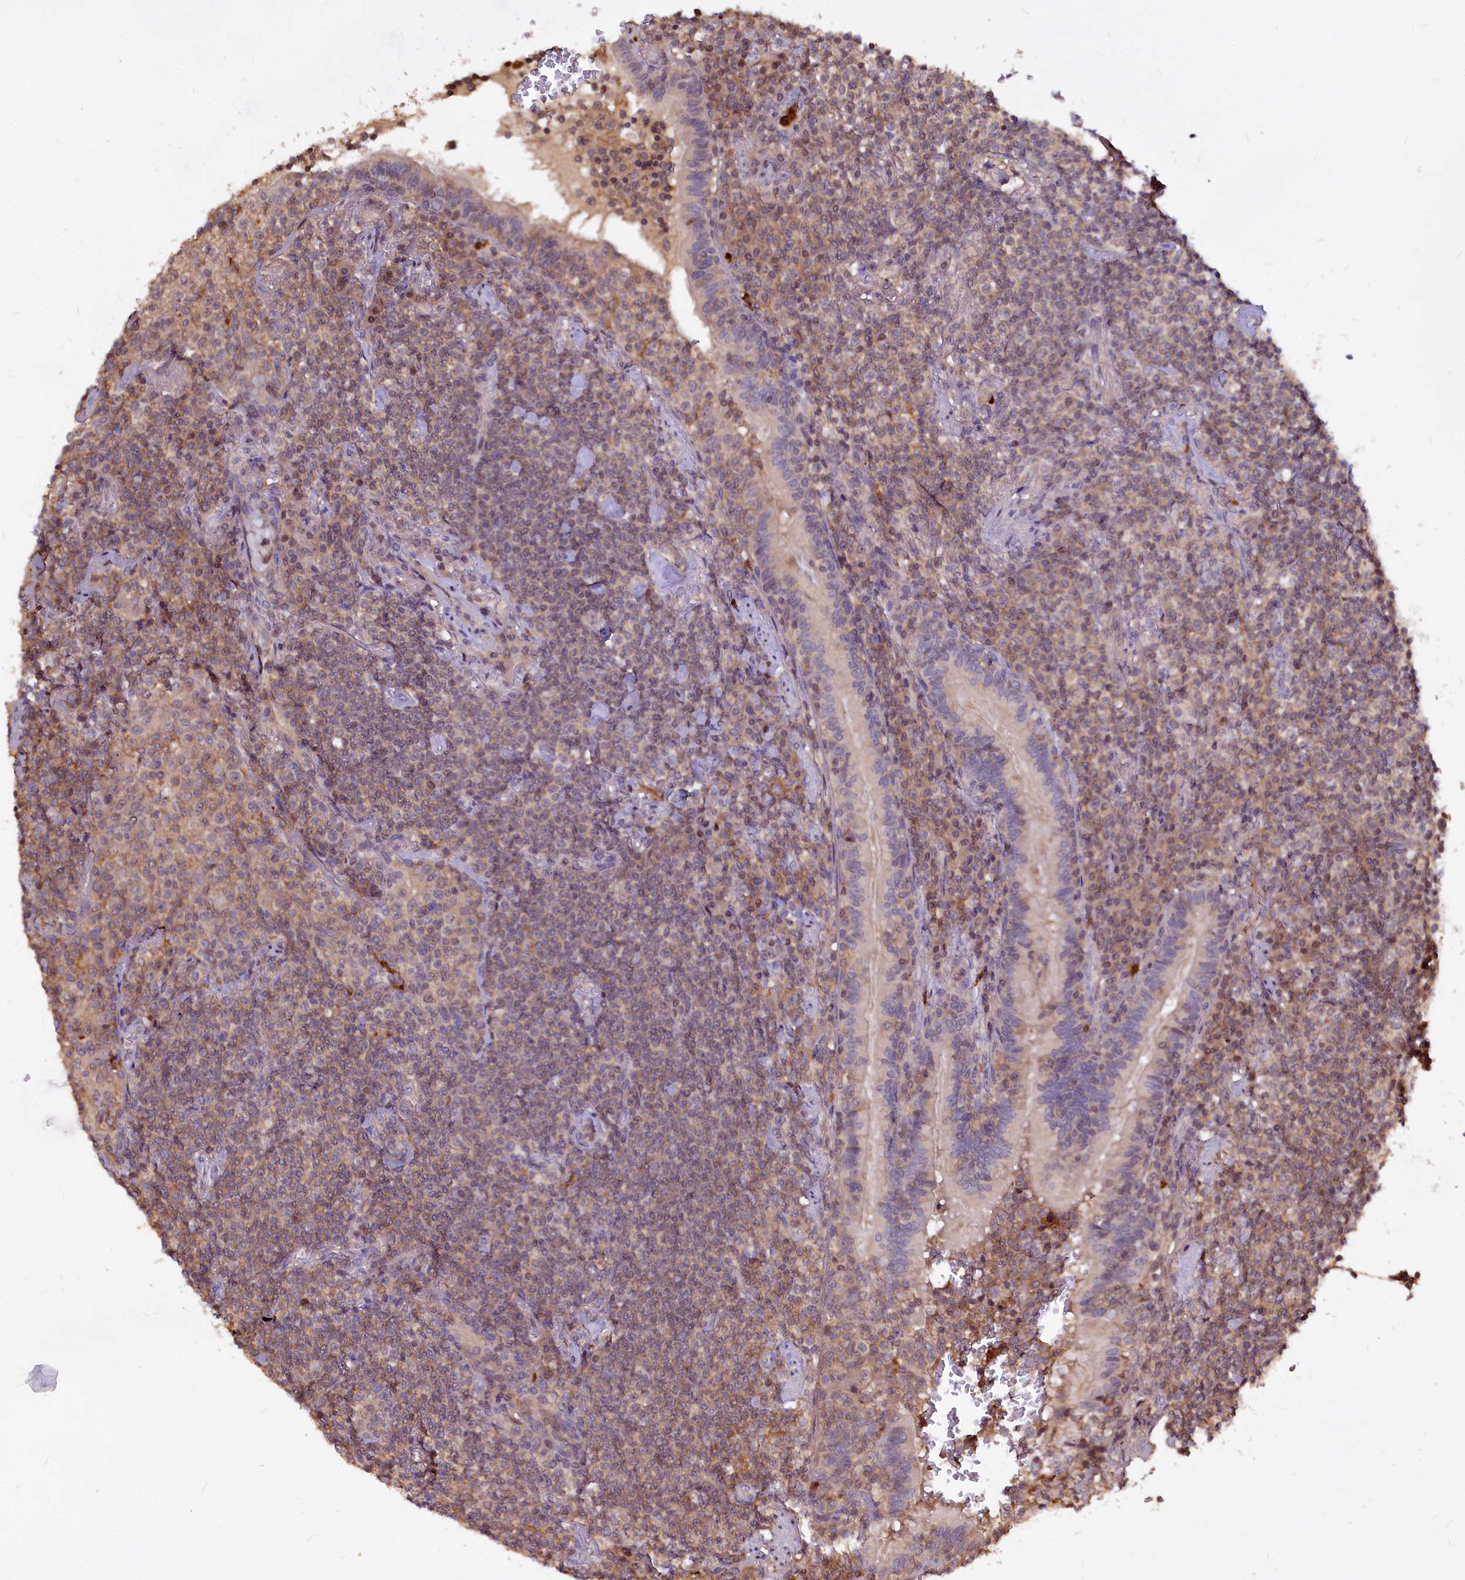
{"staining": {"intensity": "moderate", "quantity": "<25%", "location": "cytoplasmic/membranous"}, "tissue": "lymphoma", "cell_type": "Tumor cells", "image_type": "cancer", "snomed": [{"axis": "morphology", "description": "Malignant lymphoma, non-Hodgkin's type, Low grade"}, {"axis": "topography", "description": "Lung"}], "caption": "This is a micrograph of immunohistochemistry staining of lymphoma, which shows moderate staining in the cytoplasmic/membranous of tumor cells.", "gene": "ATG101", "patient": {"sex": "female", "age": 71}}